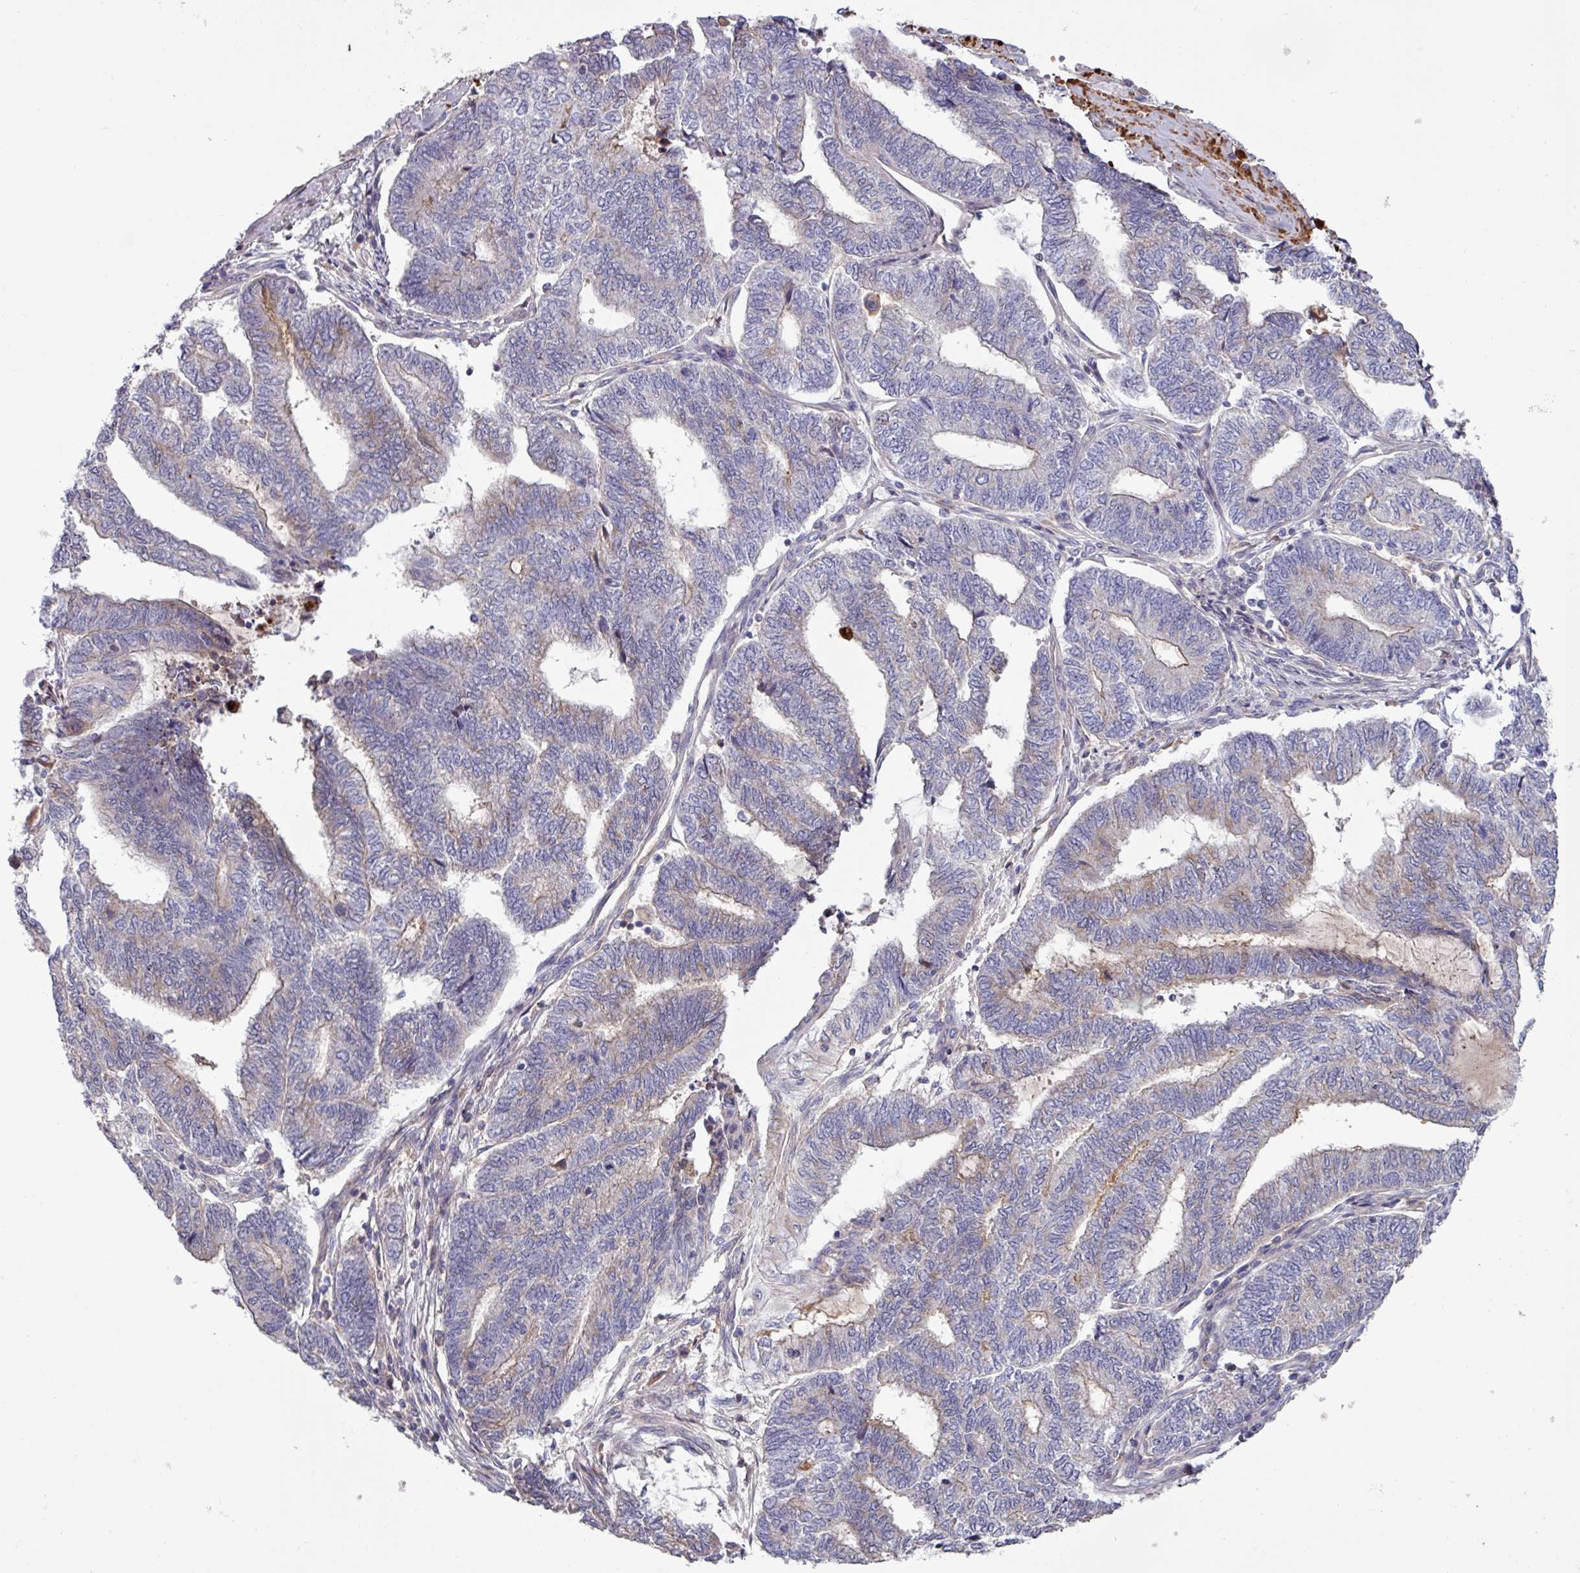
{"staining": {"intensity": "weak", "quantity": "<25%", "location": "cytoplasmic/membranous"}, "tissue": "endometrial cancer", "cell_type": "Tumor cells", "image_type": "cancer", "snomed": [{"axis": "morphology", "description": "Adenocarcinoma, NOS"}, {"axis": "topography", "description": "Uterus"}, {"axis": "topography", "description": "Endometrium"}], "caption": "Protein analysis of endometrial cancer (adenocarcinoma) displays no significant positivity in tumor cells.", "gene": "TNFSF12", "patient": {"sex": "female", "age": 70}}